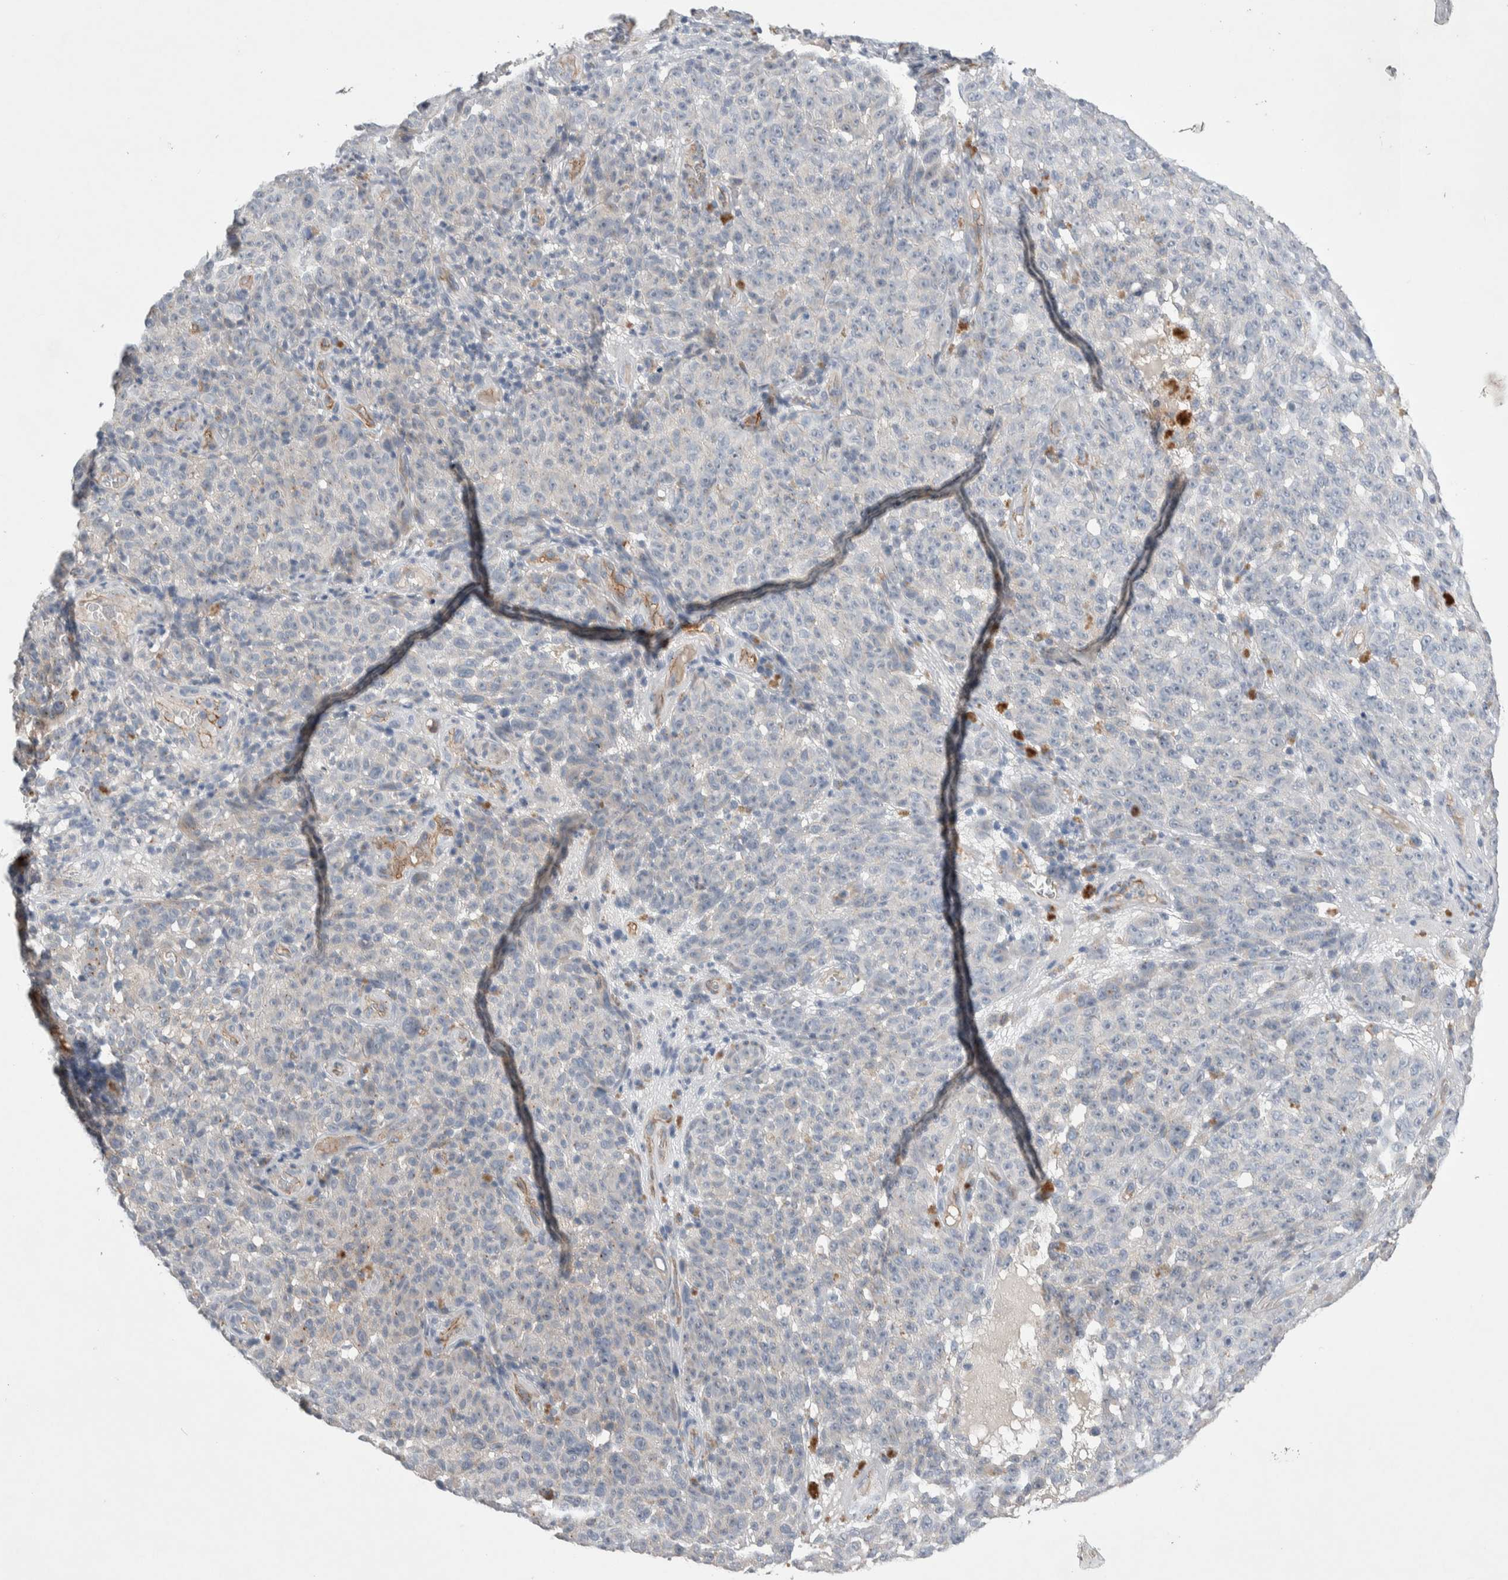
{"staining": {"intensity": "negative", "quantity": "none", "location": "none"}, "tissue": "melanoma", "cell_type": "Tumor cells", "image_type": "cancer", "snomed": [{"axis": "morphology", "description": "Malignant melanoma, NOS"}, {"axis": "topography", "description": "Skin"}], "caption": "This is an immunohistochemistry (IHC) micrograph of melanoma. There is no expression in tumor cells.", "gene": "CEP131", "patient": {"sex": "female", "age": 82}}